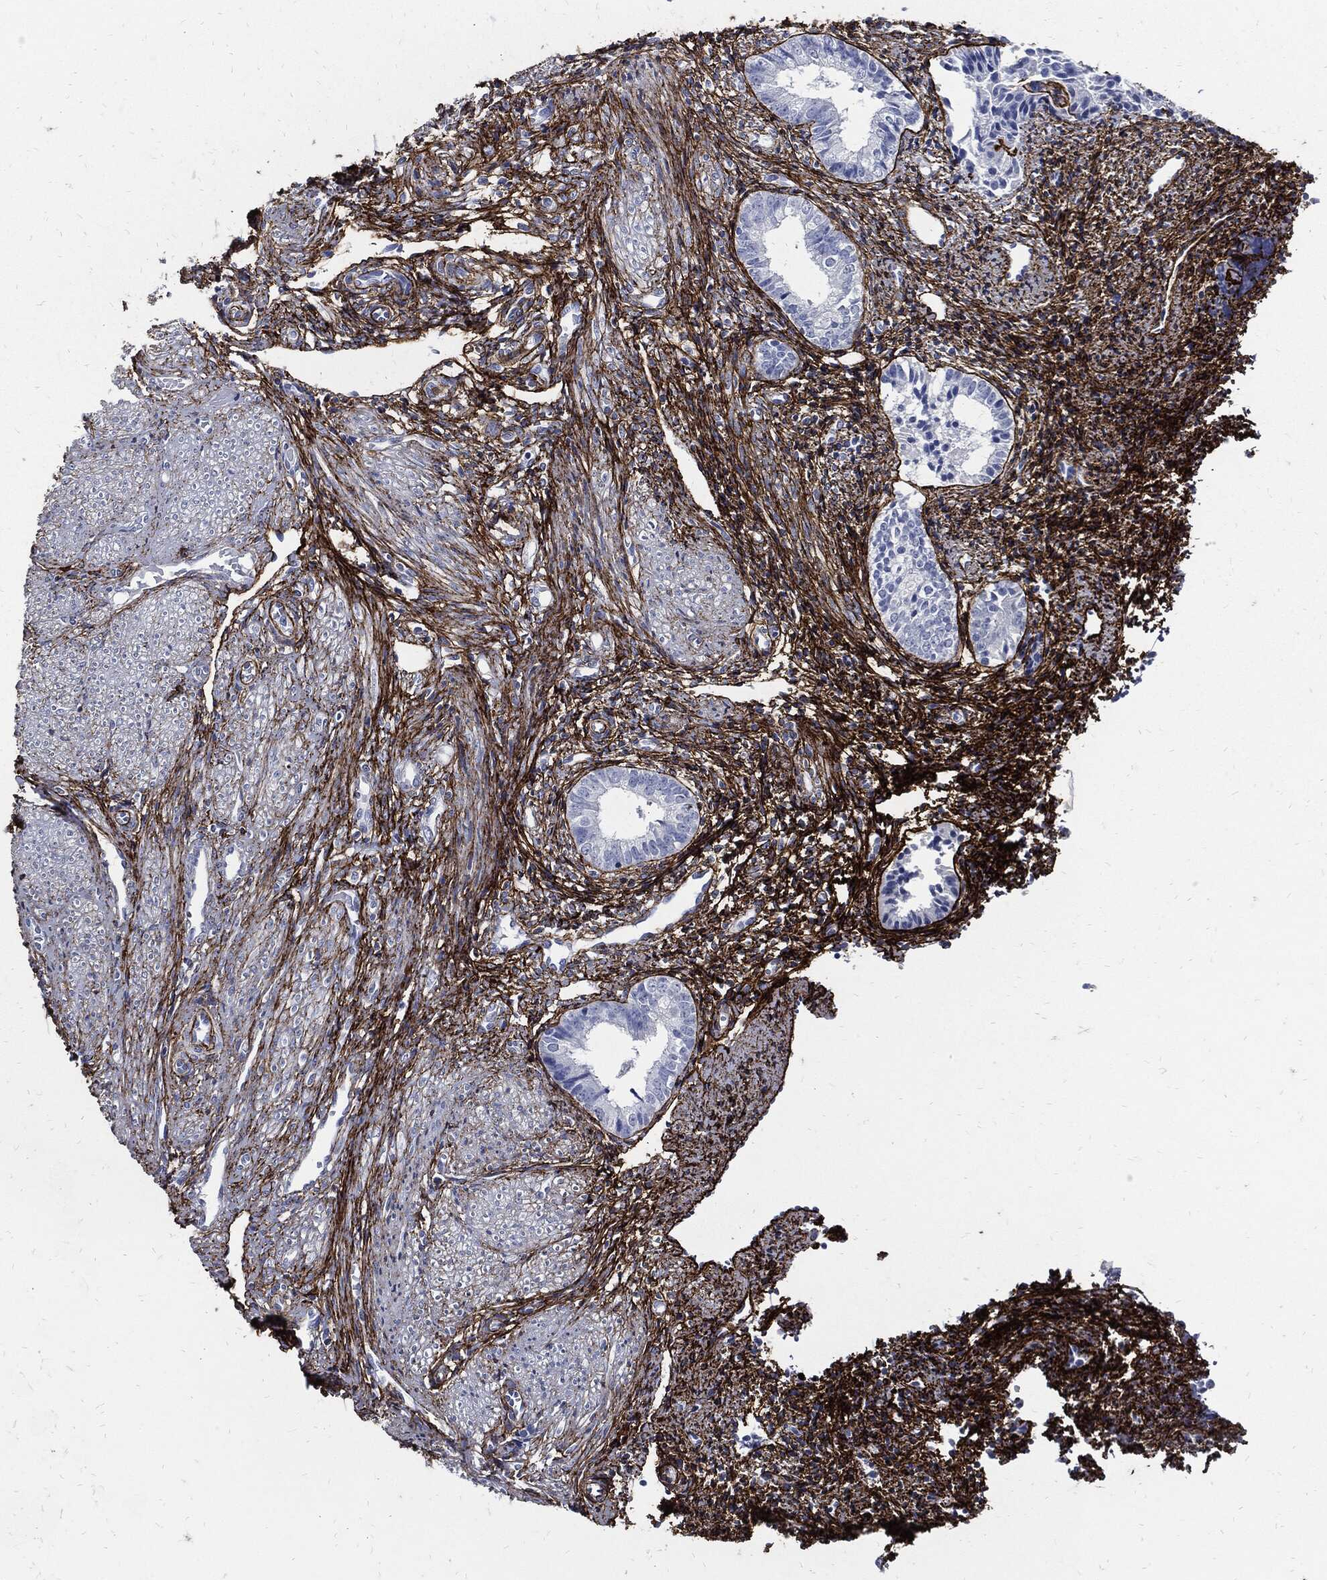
{"staining": {"intensity": "strong", "quantity": ">75%", "location": "cytoplasmic/membranous"}, "tissue": "endometrium", "cell_type": "Cells in endometrial stroma", "image_type": "normal", "snomed": [{"axis": "morphology", "description": "Normal tissue, NOS"}, {"axis": "topography", "description": "Endometrium"}], "caption": "A brown stain highlights strong cytoplasmic/membranous positivity of a protein in cells in endometrial stroma of benign endometrium. Using DAB (brown) and hematoxylin (blue) stains, captured at high magnification using brightfield microscopy.", "gene": "FBN1", "patient": {"sex": "female", "age": 47}}